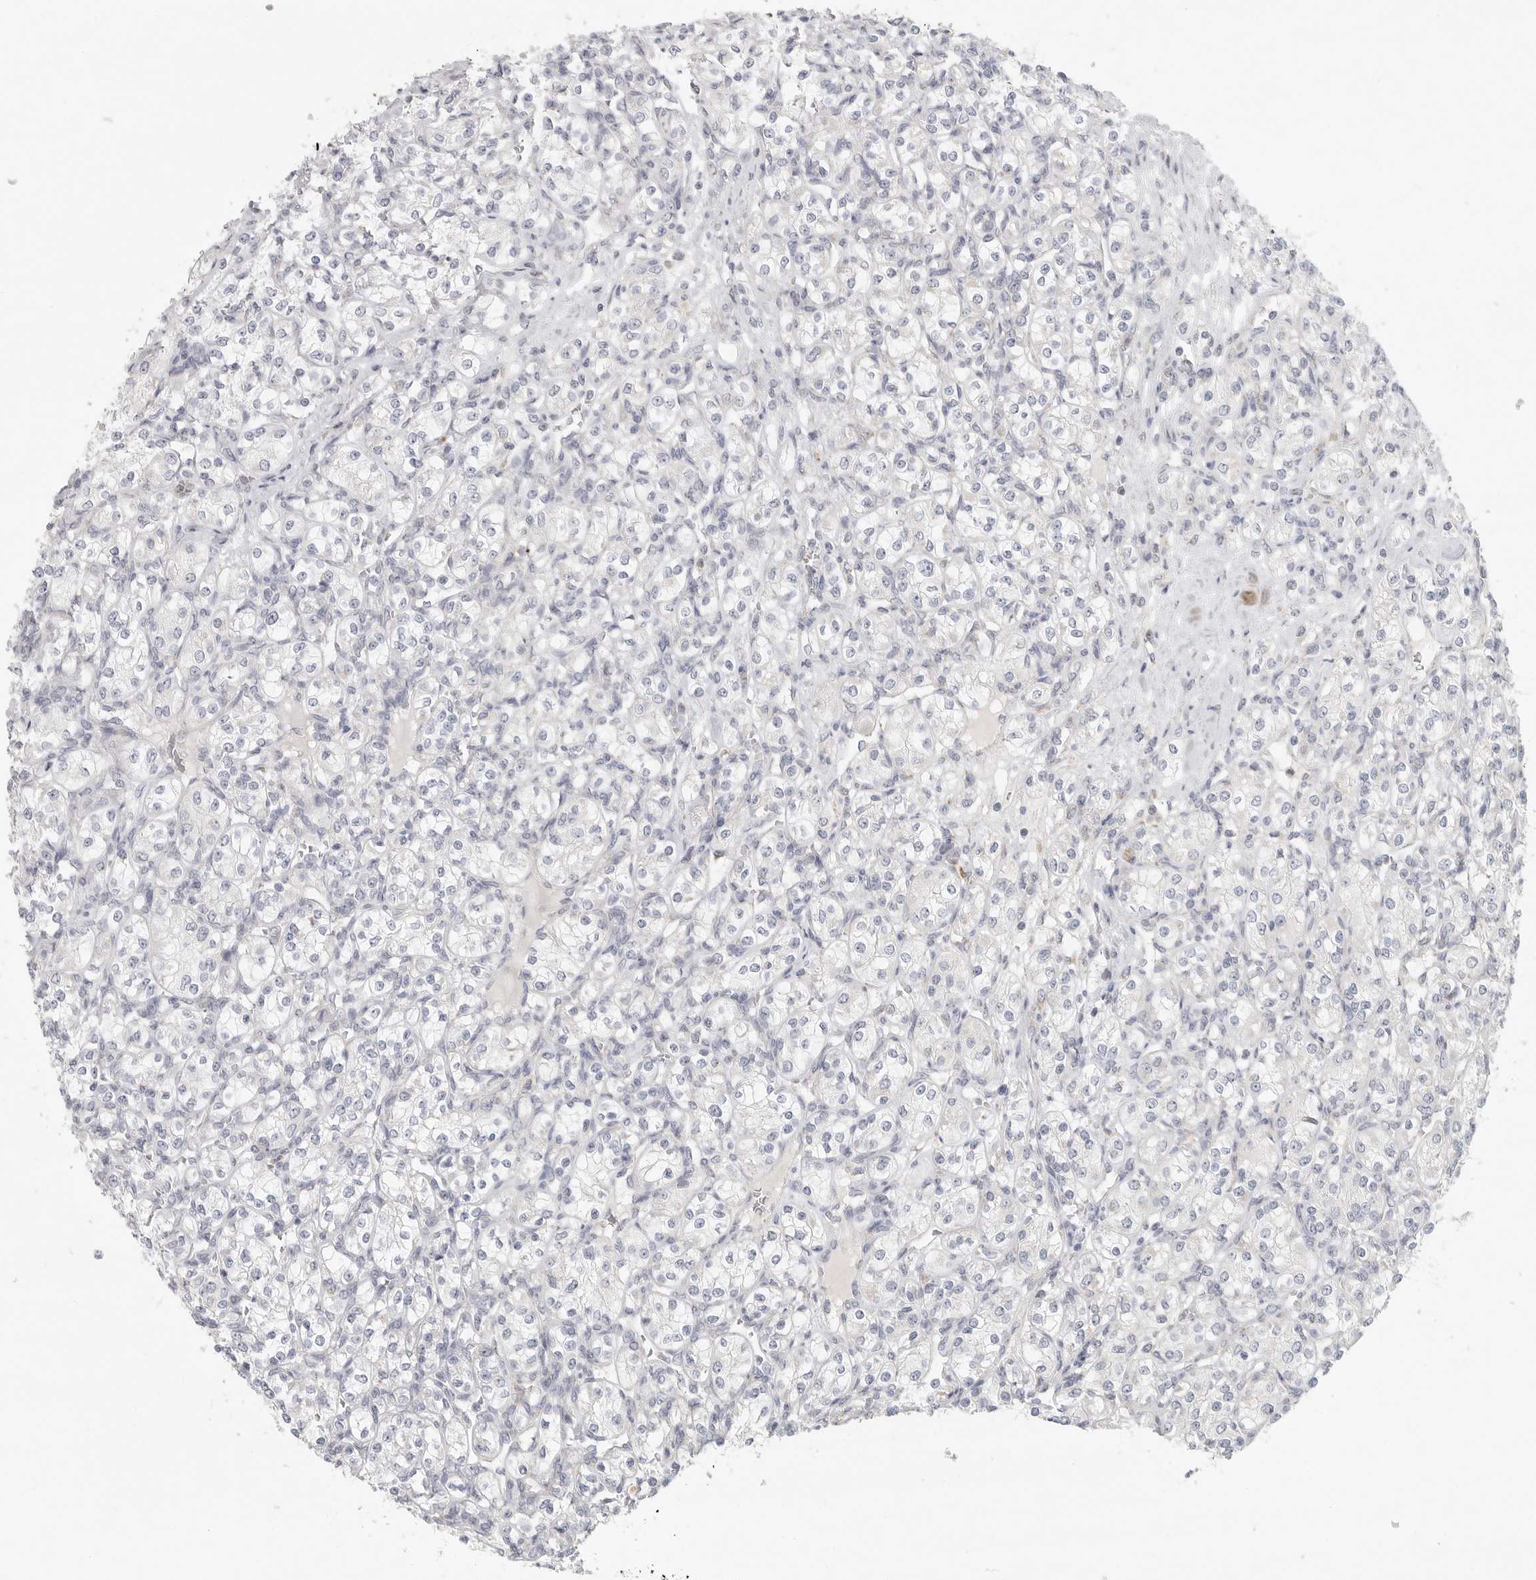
{"staining": {"intensity": "negative", "quantity": "none", "location": "none"}, "tissue": "renal cancer", "cell_type": "Tumor cells", "image_type": "cancer", "snomed": [{"axis": "morphology", "description": "Adenocarcinoma, NOS"}, {"axis": "topography", "description": "Kidney"}], "caption": "Renal cancer (adenocarcinoma) stained for a protein using immunohistochemistry (IHC) displays no positivity tumor cells.", "gene": "SLC25A26", "patient": {"sex": "male", "age": 77}}